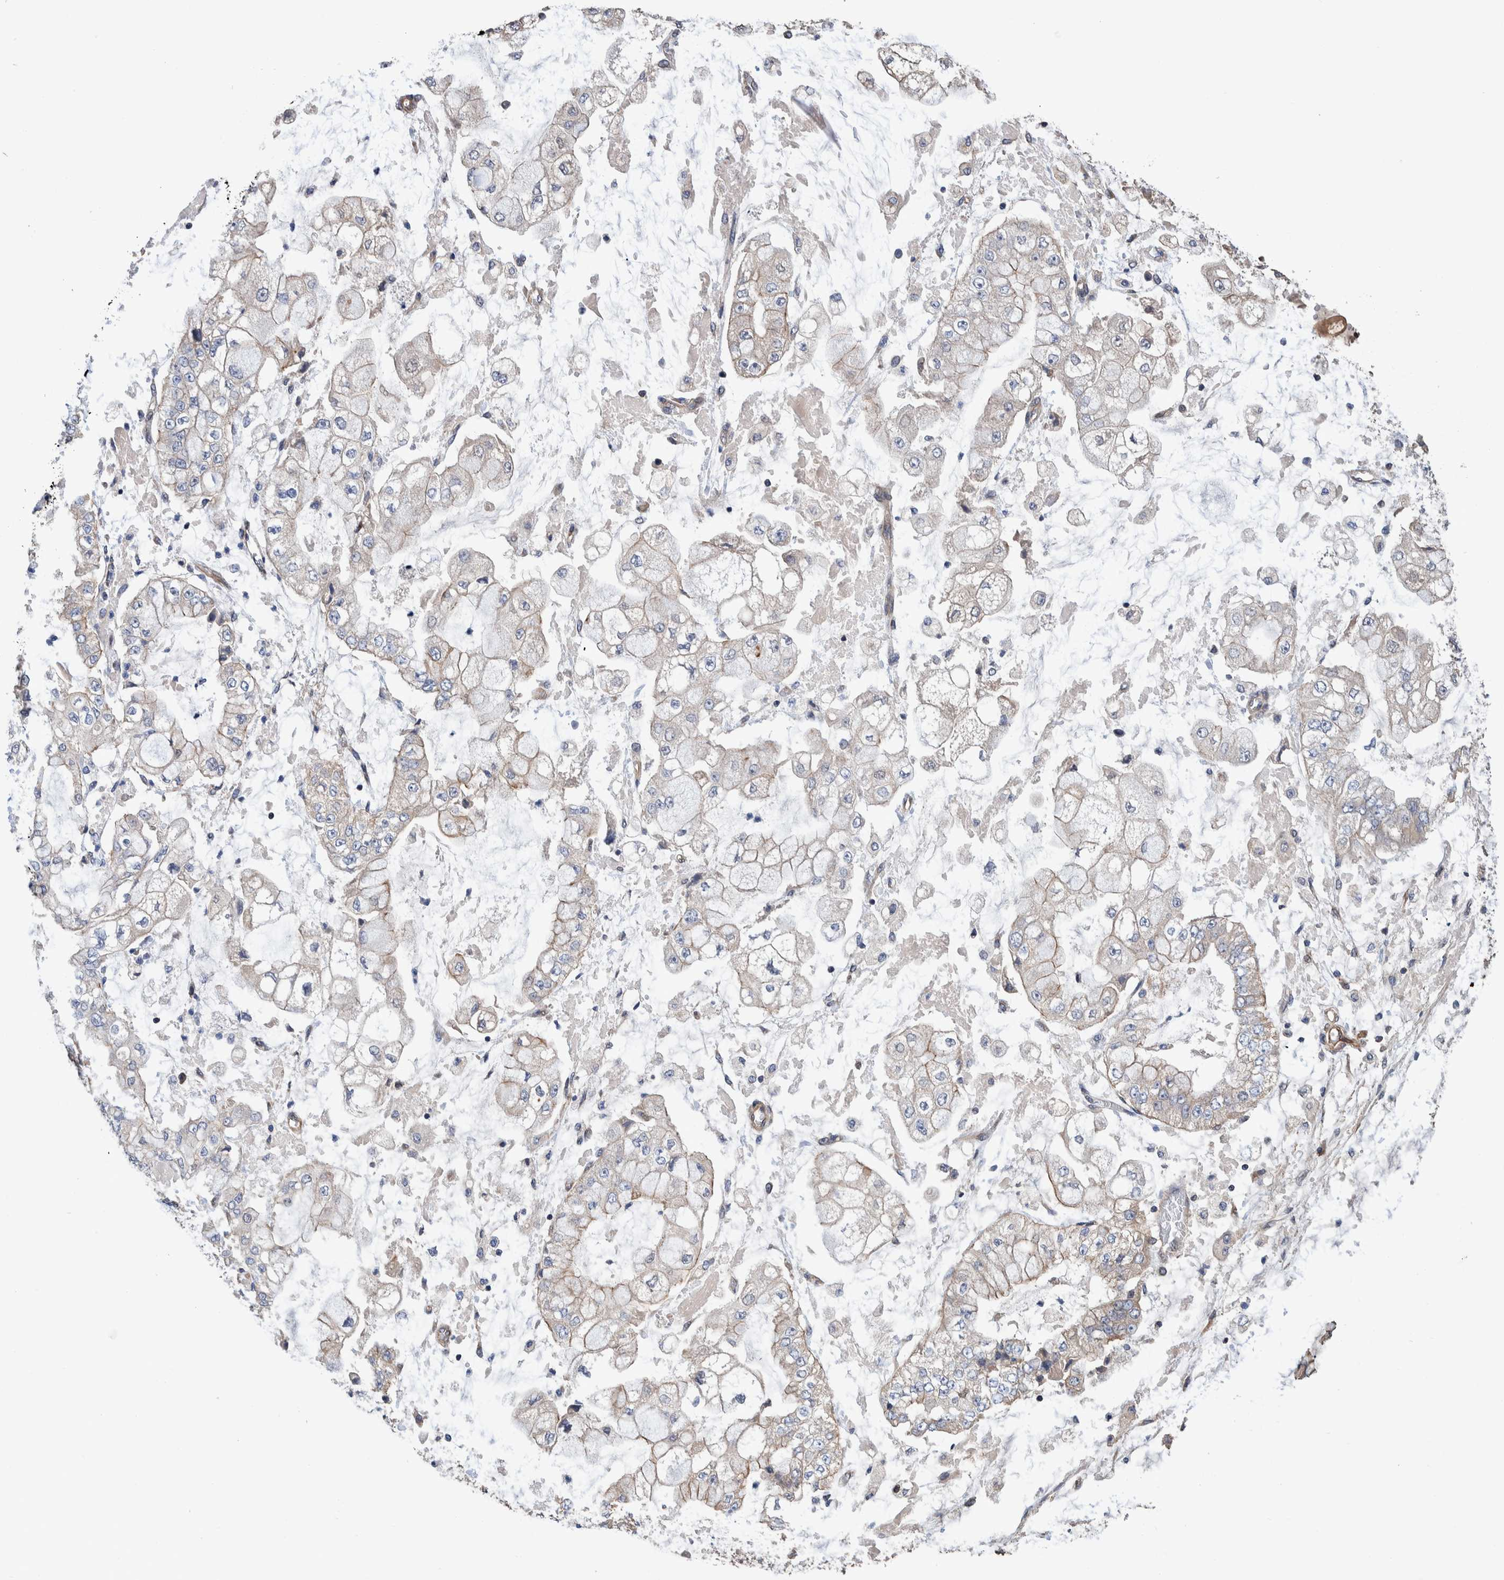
{"staining": {"intensity": "negative", "quantity": "none", "location": "none"}, "tissue": "stomach cancer", "cell_type": "Tumor cells", "image_type": "cancer", "snomed": [{"axis": "morphology", "description": "Adenocarcinoma, NOS"}, {"axis": "topography", "description": "Stomach"}], "caption": "This image is of adenocarcinoma (stomach) stained with IHC to label a protein in brown with the nuclei are counter-stained blue. There is no positivity in tumor cells. (Brightfield microscopy of DAB (3,3'-diaminobenzidine) immunohistochemistry (IHC) at high magnification).", "gene": "SLC45A4", "patient": {"sex": "male", "age": 76}}